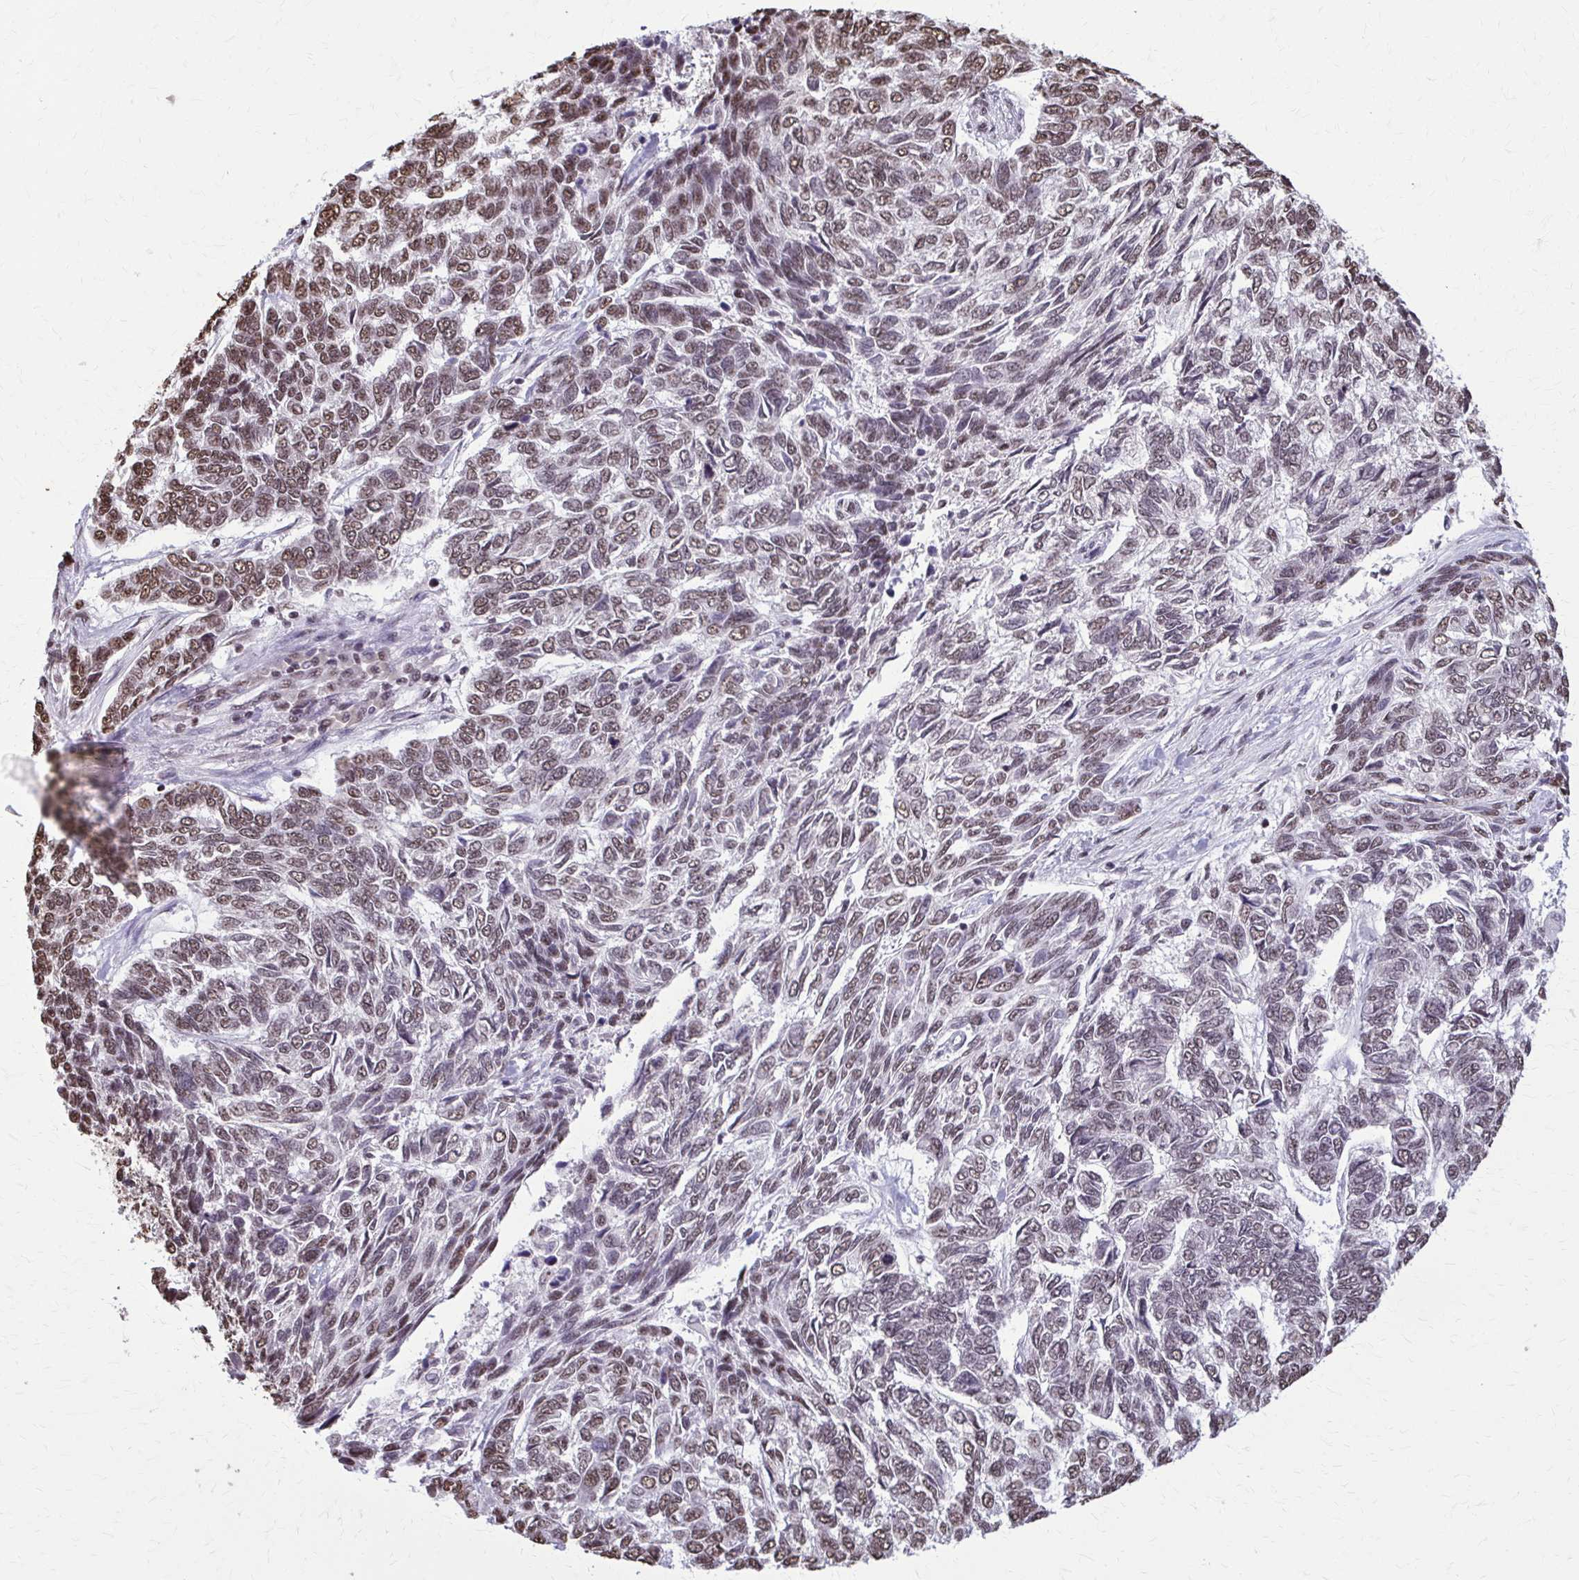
{"staining": {"intensity": "moderate", "quantity": "25%-75%", "location": "nuclear"}, "tissue": "skin cancer", "cell_type": "Tumor cells", "image_type": "cancer", "snomed": [{"axis": "morphology", "description": "Basal cell carcinoma"}, {"axis": "topography", "description": "Skin"}], "caption": "Human skin cancer (basal cell carcinoma) stained with a brown dye exhibits moderate nuclear positive positivity in about 25%-75% of tumor cells.", "gene": "SNRPA", "patient": {"sex": "female", "age": 65}}